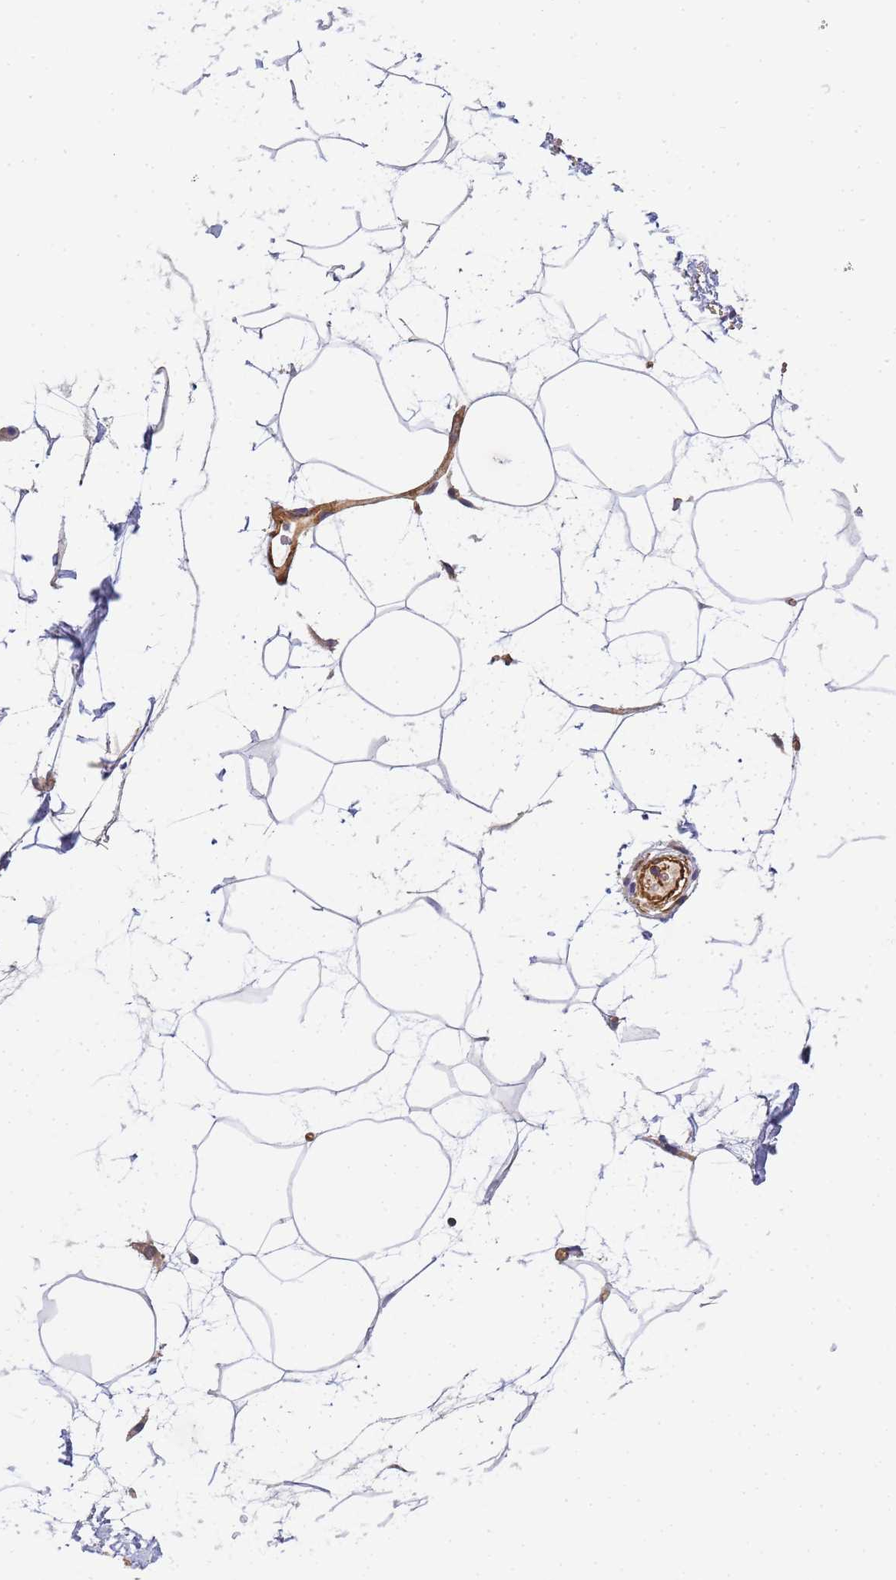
{"staining": {"intensity": "negative", "quantity": "none", "location": "none"}, "tissue": "adipose tissue", "cell_type": "Adipocytes", "image_type": "normal", "snomed": [{"axis": "morphology", "description": "Normal tissue, NOS"}, {"axis": "topography", "description": "Adipose tissue"}], "caption": "High power microscopy micrograph of an immunohistochemistry micrograph of benign adipose tissue, revealing no significant positivity in adipocytes.", "gene": "MYL10", "patient": {"sex": "female", "age": 37}}